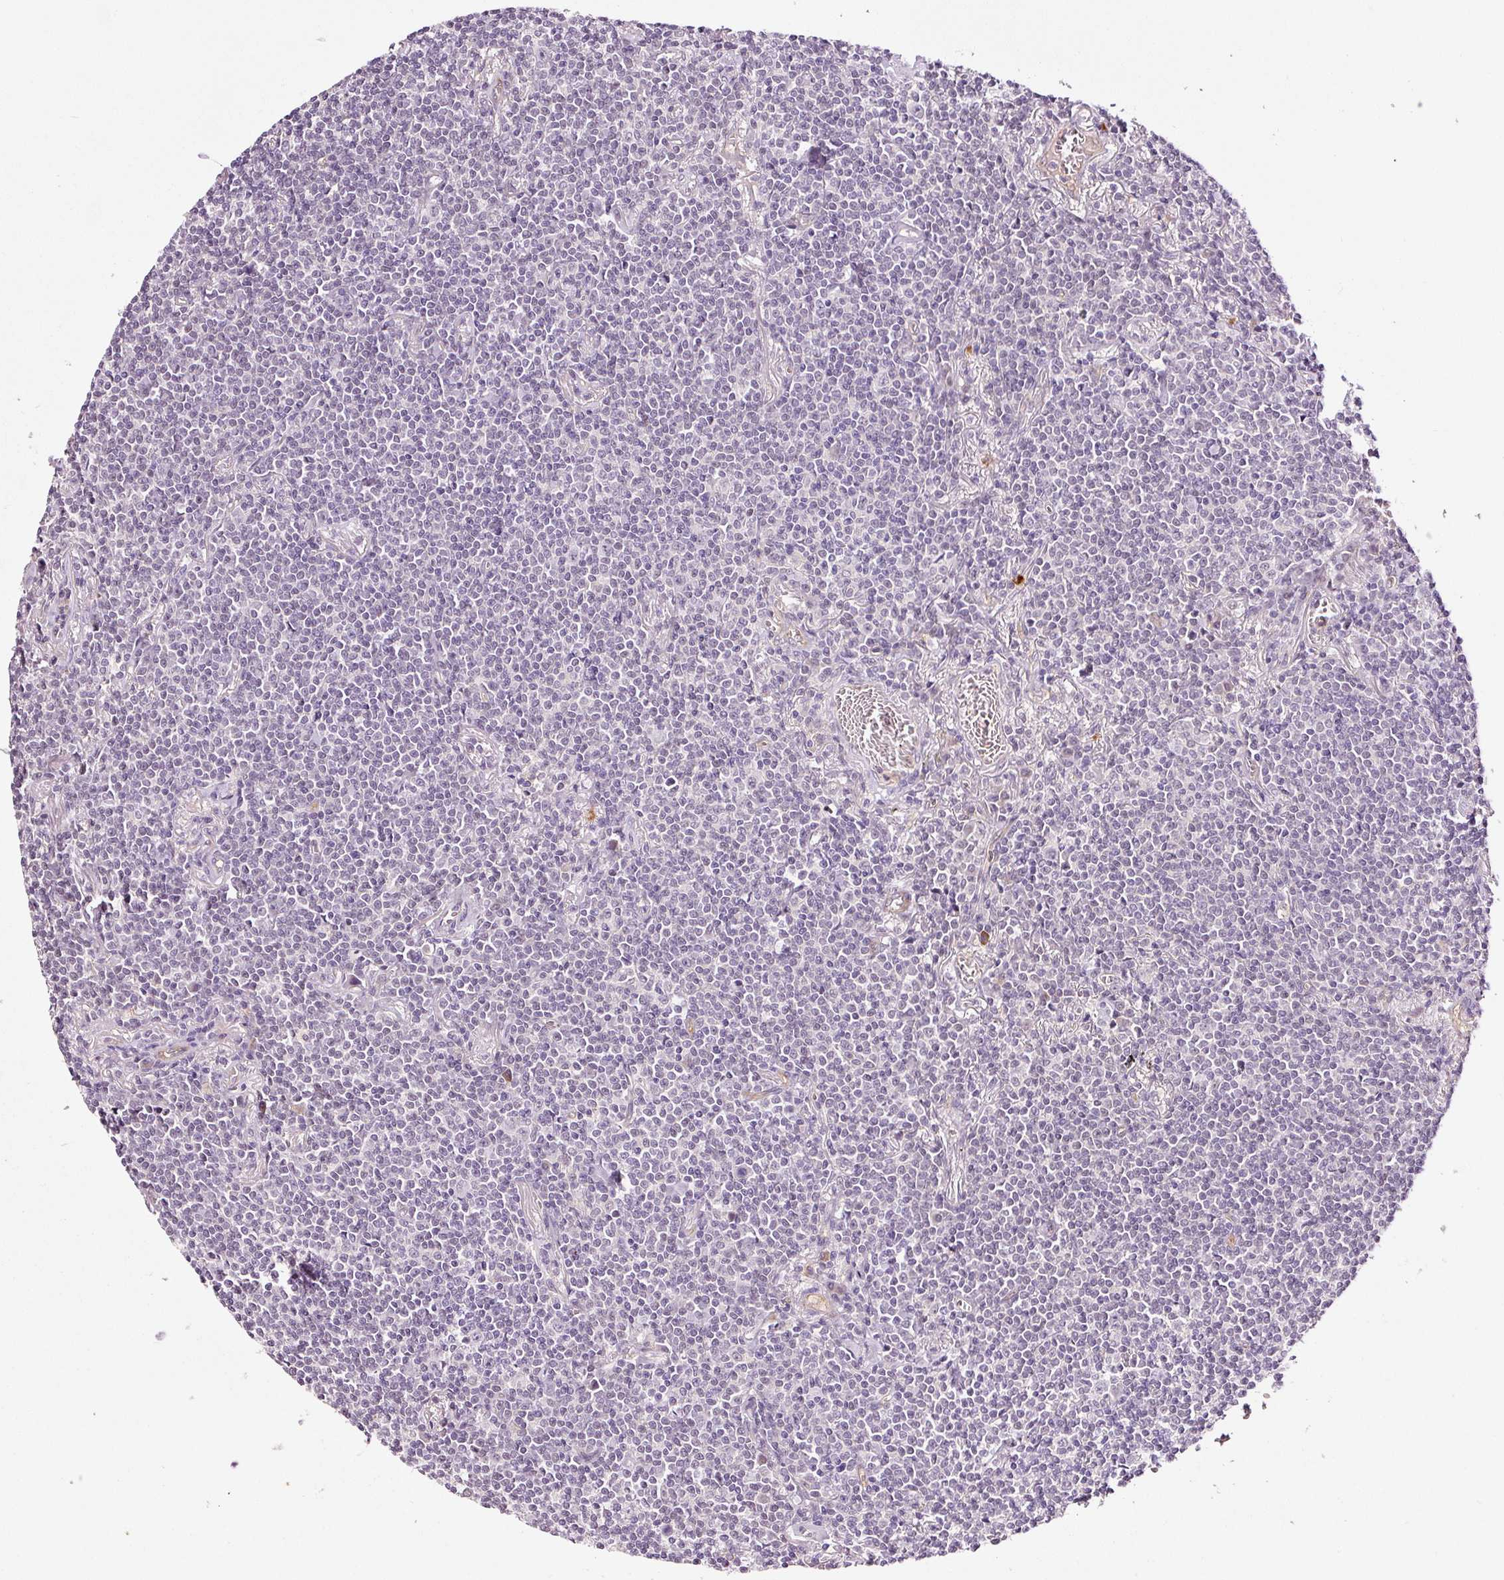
{"staining": {"intensity": "negative", "quantity": "none", "location": "none"}, "tissue": "lymphoma", "cell_type": "Tumor cells", "image_type": "cancer", "snomed": [{"axis": "morphology", "description": "Malignant lymphoma, non-Hodgkin's type, Low grade"}, {"axis": "topography", "description": "Lung"}], "caption": "An immunohistochemistry (IHC) image of lymphoma is shown. There is no staining in tumor cells of lymphoma.", "gene": "ABCB4", "patient": {"sex": "female", "age": 71}}